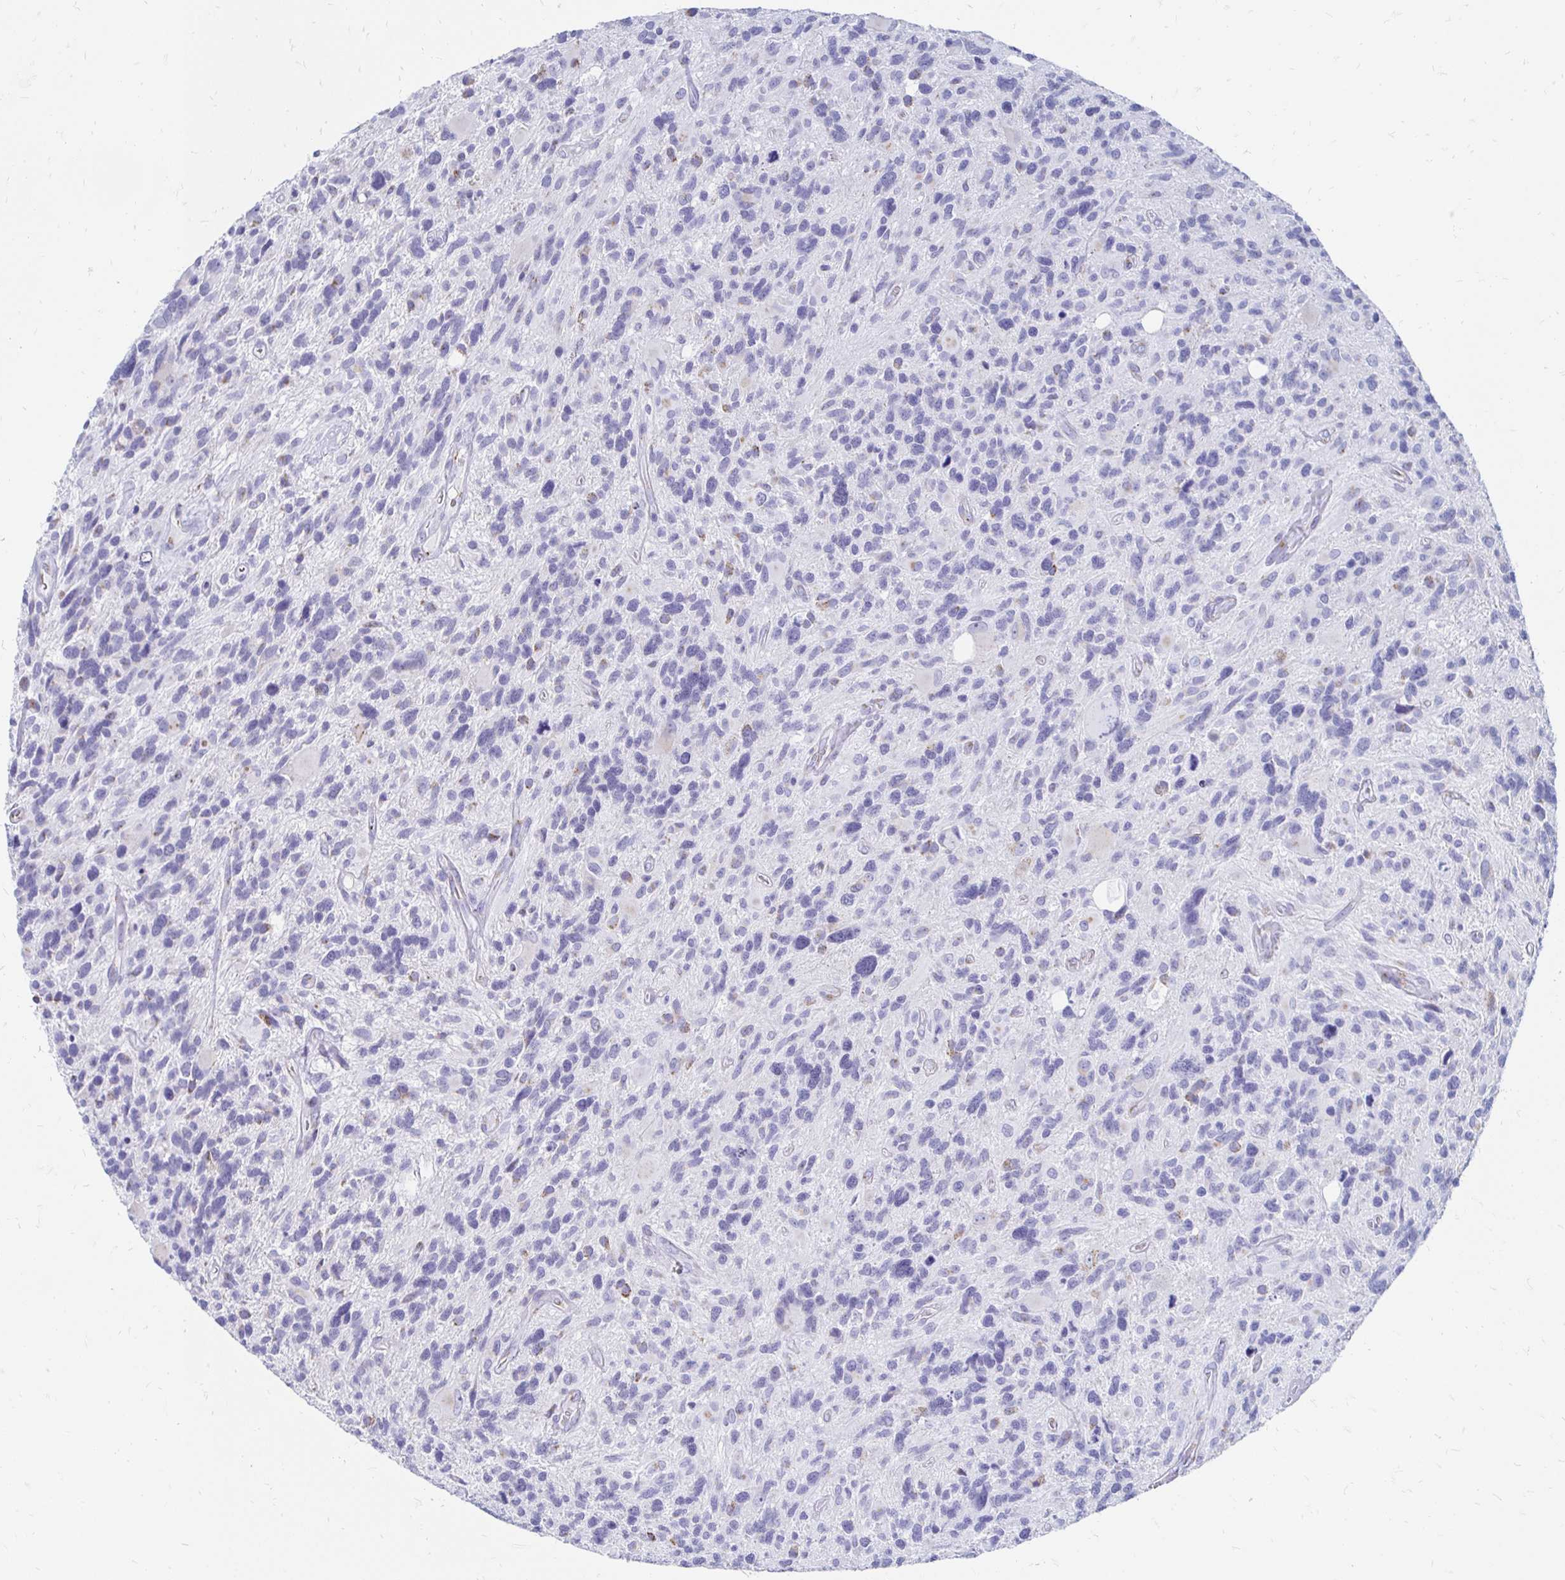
{"staining": {"intensity": "negative", "quantity": "none", "location": "none"}, "tissue": "glioma", "cell_type": "Tumor cells", "image_type": "cancer", "snomed": [{"axis": "morphology", "description": "Glioma, malignant, High grade"}, {"axis": "topography", "description": "Brain"}], "caption": "An image of glioma stained for a protein shows no brown staining in tumor cells. (DAB (3,3'-diaminobenzidine) immunohistochemistry, high magnification).", "gene": "PAGE4", "patient": {"sex": "male", "age": 49}}